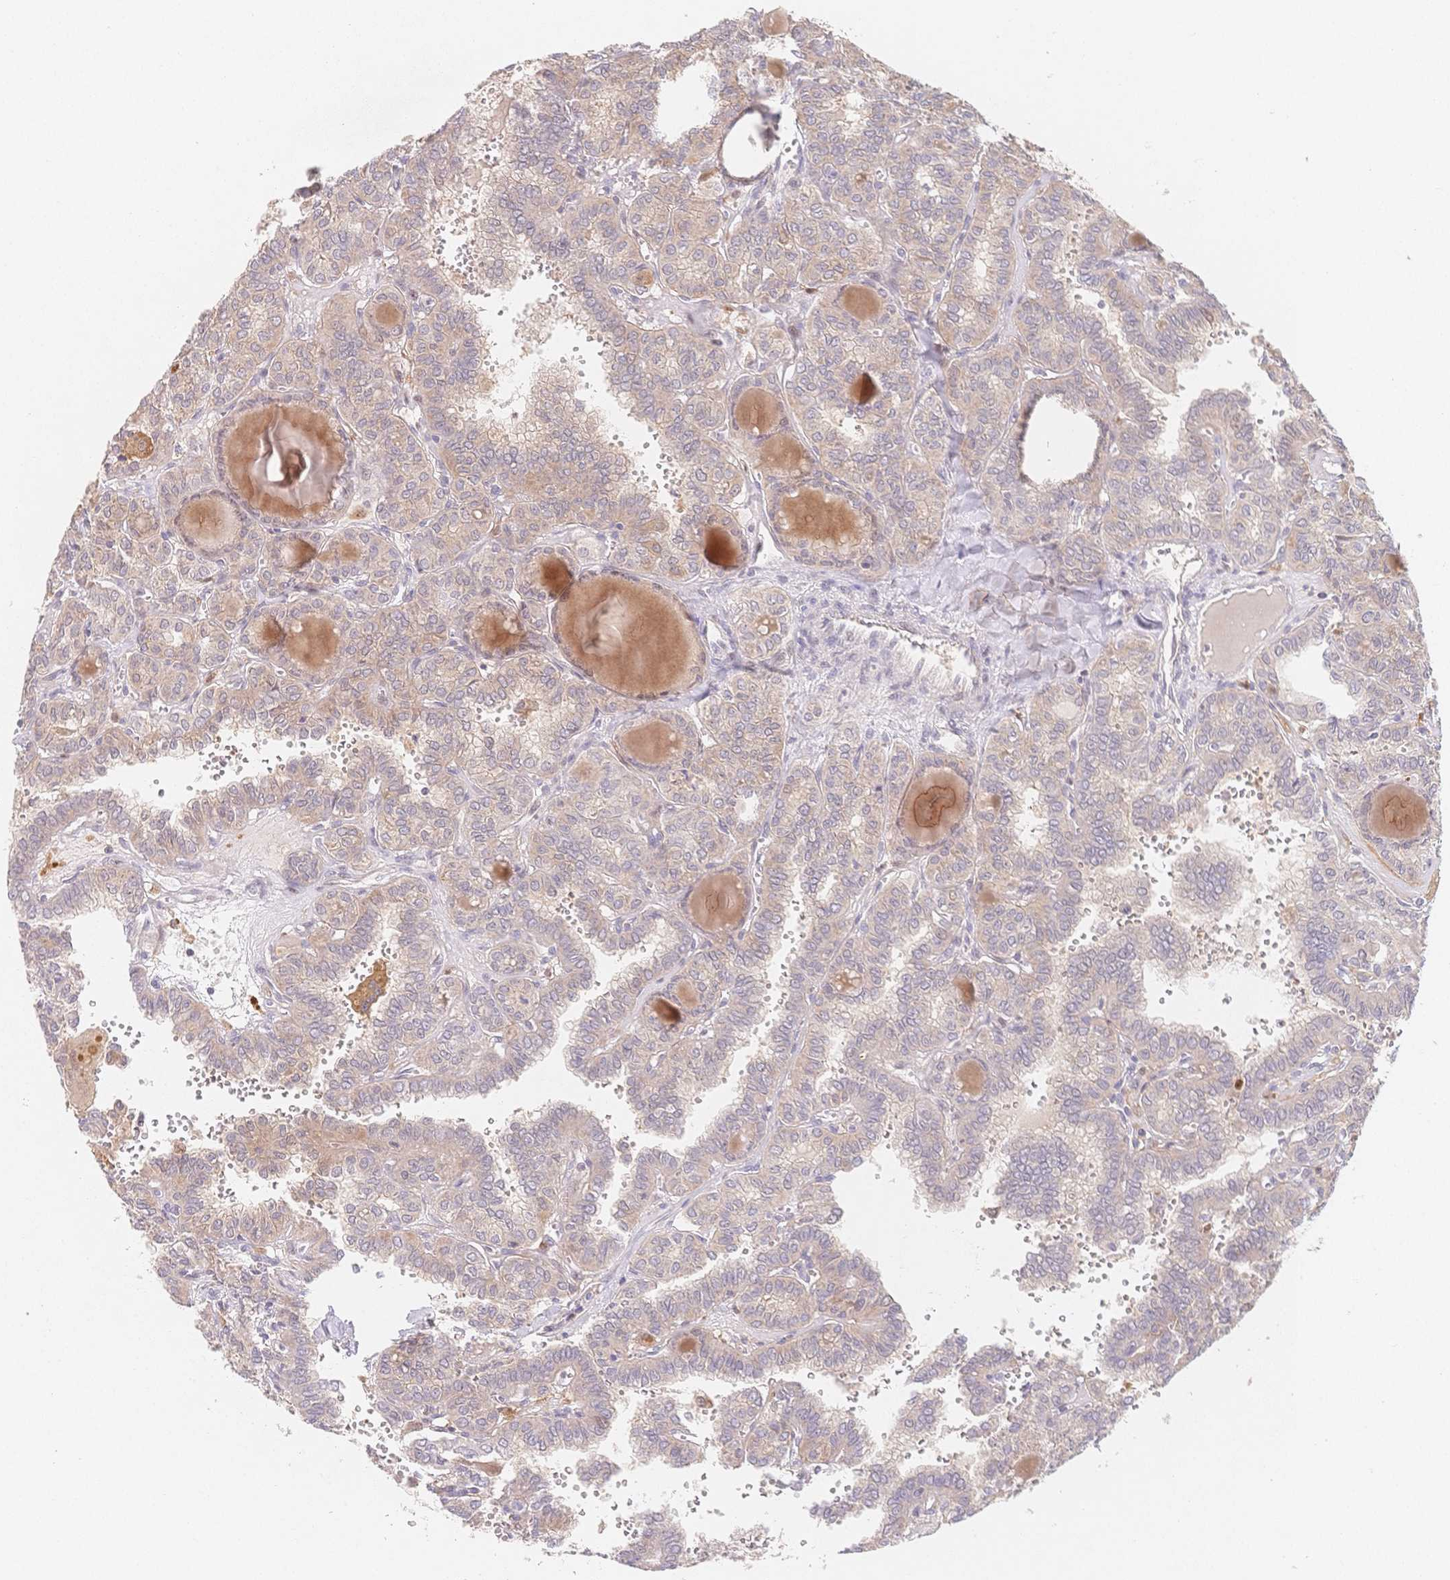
{"staining": {"intensity": "moderate", "quantity": "25%-75%", "location": "cytoplasmic/membranous"}, "tissue": "thyroid cancer", "cell_type": "Tumor cells", "image_type": "cancer", "snomed": [{"axis": "morphology", "description": "Papillary adenocarcinoma, NOS"}, {"axis": "topography", "description": "Thyroid gland"}], "caption": "An IHC photomicrograph of neoplastic tissue is shown. Protein staining in brown highlights moderate cytoplasmic/membranous positivity in thyroid papillary adenocarcinoma within tumor cells.", "gene": "C12orf75", "patient": {"sex": "female", "age": 41}}